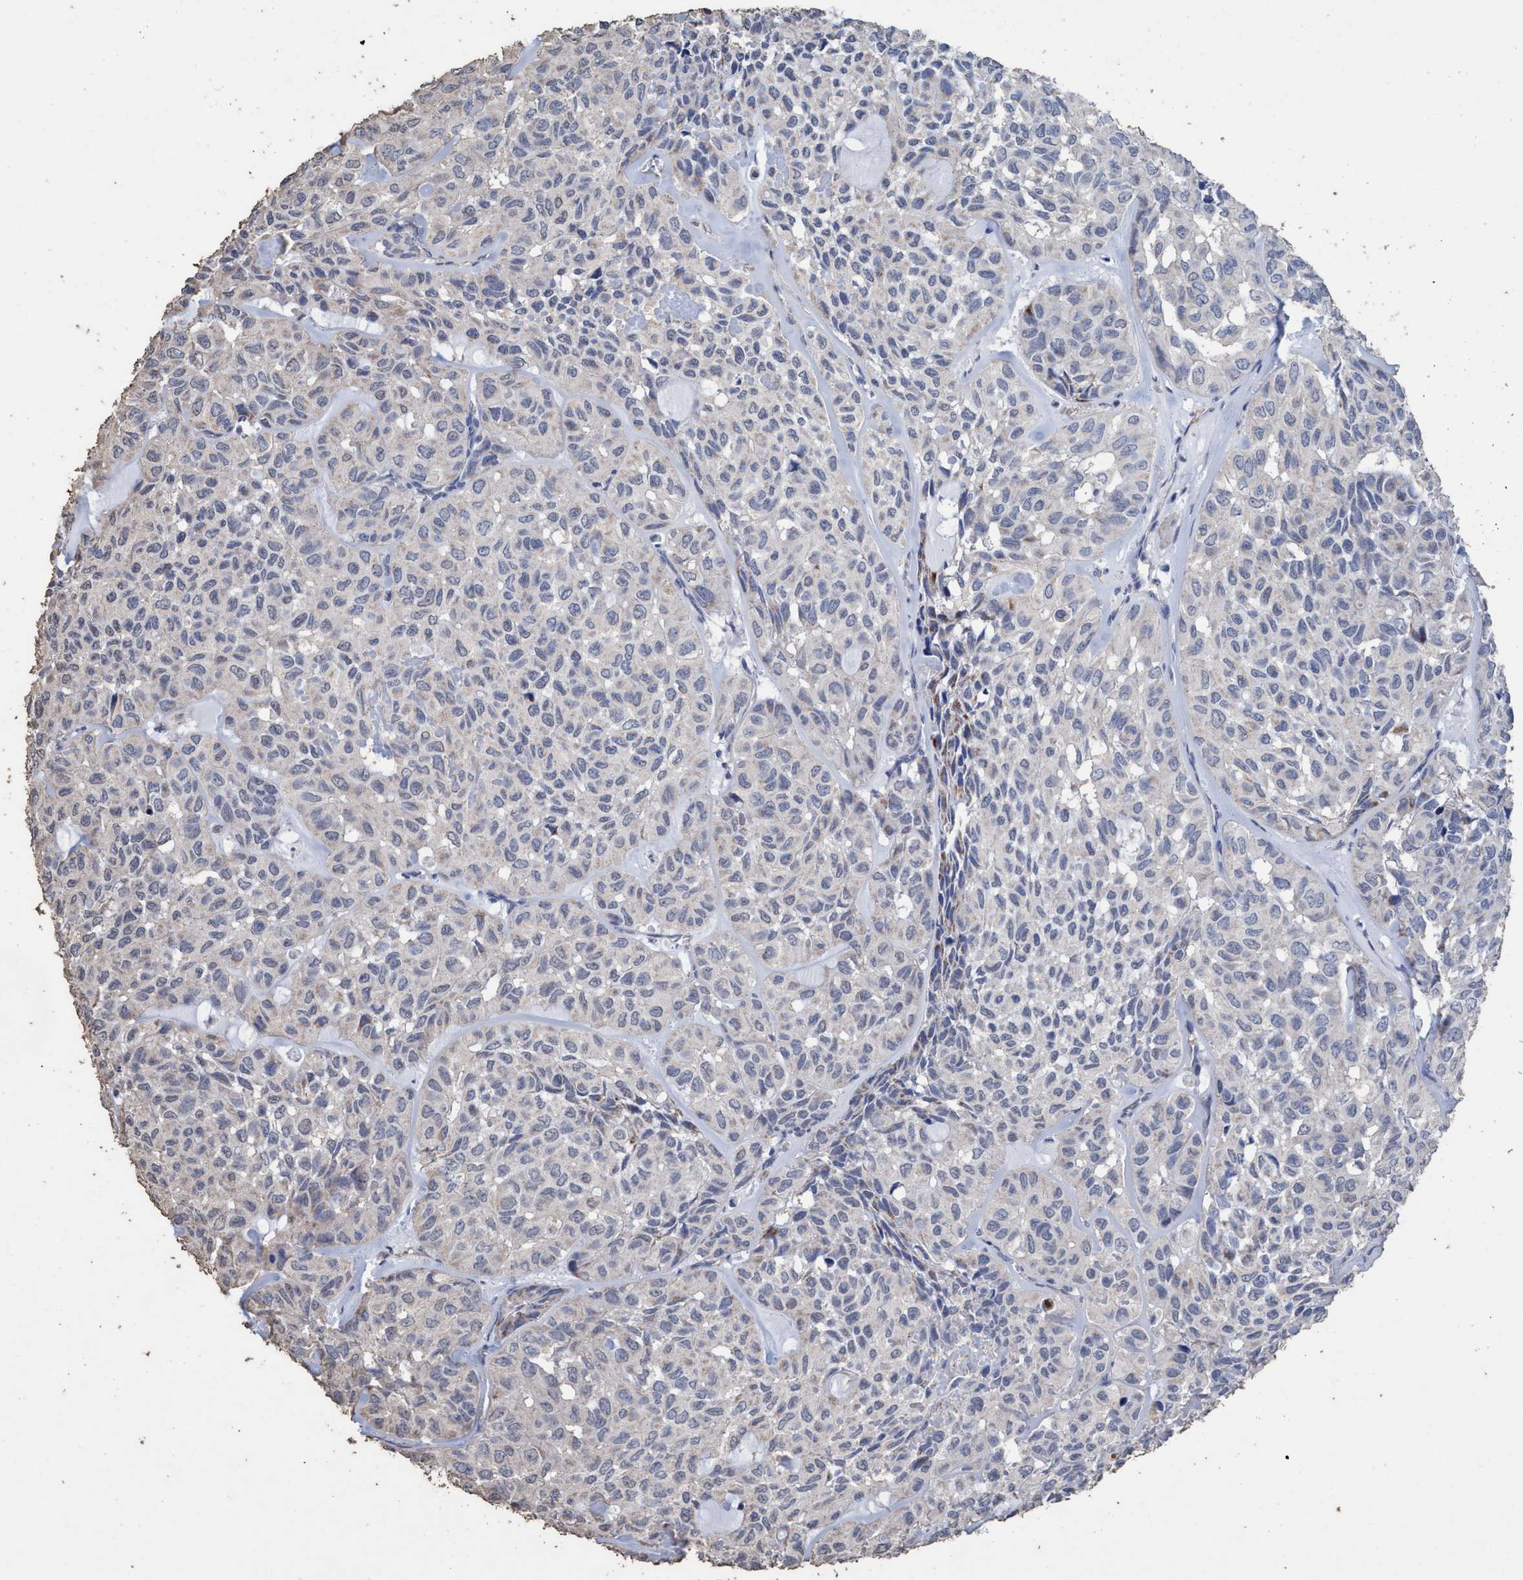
{"staining": {"intensity": "negative", "quantity": "none", "location": "none"}, "tissue": "head and neck cancer", "cell_type": "Tumor cells", "image_type": "cancer", "snomed": [{"axis": "morphology", "description": "Adenocarcinoma, NOS"}, {"axis": "topography", "description": "Salivary gland, NOS"}, {"axis": "topography", "description": "Head-Neck"}], "caption": "Tumor cells are negative for protein expression in human adenocarcinoma (head and neck). (IHC, brightfield microscopy, high magnification).", "gene": "RSAD1", "patient": {"sex": "female", "age": 76}}